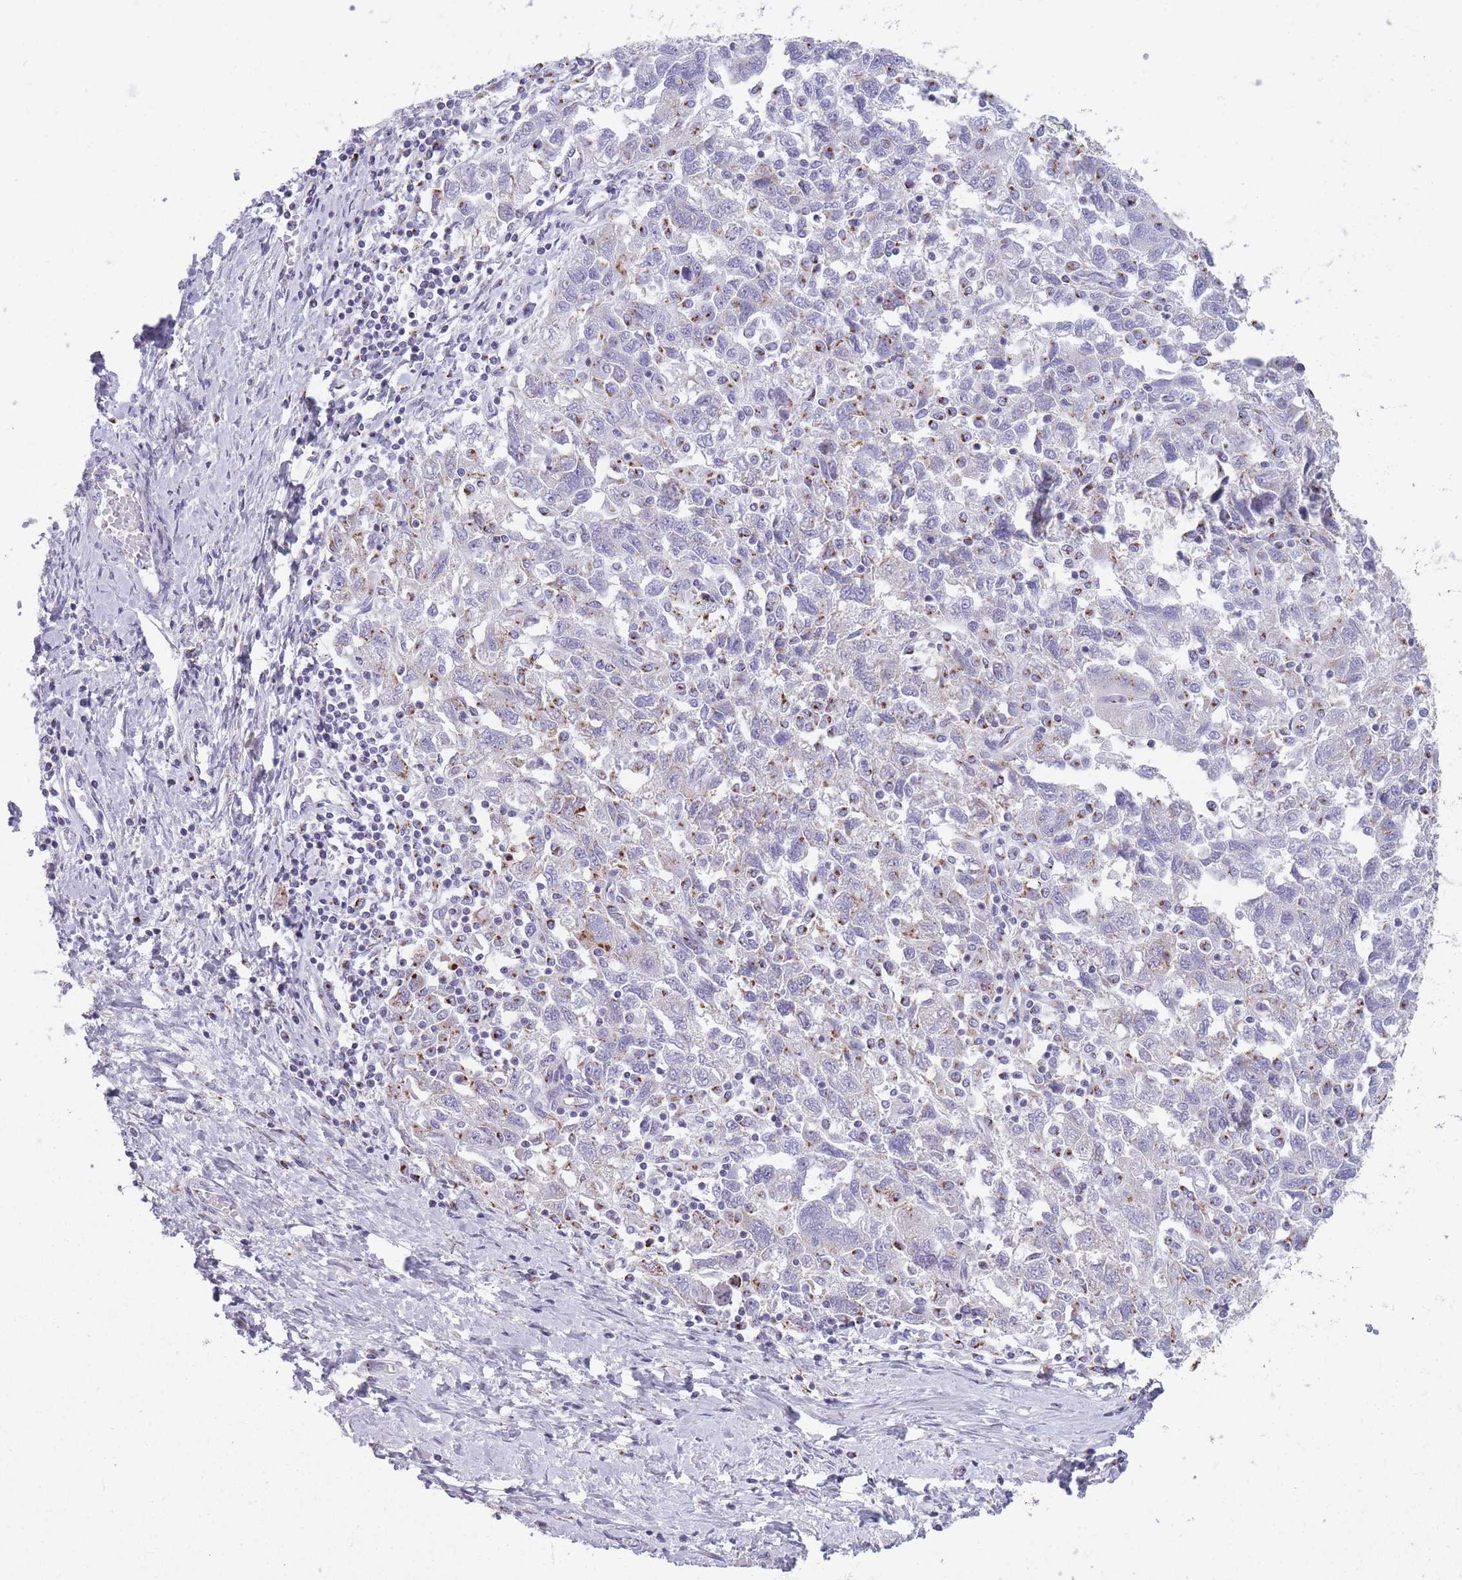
{"staining": {"intensity": "moderate", "quantity": "25%-75%", "location": "cytoplasmic/membranous"}, "tissue": "ovarian cancer", "cell_type": "Tumor cells", "image_type": "cancer", "snomed": [{"axis": "morphology", "description": "Carcinoma, NOS"}, {"axis": "morphology", "description": "Cystadenocarcinoma, serous, NOS"}, {"axis": "topography", "description": "Ovary"}], "caption": "This photomicrograph exhibits immunohistochemistry (IHC) staining of ovarian serous cystadenocarcinoma, with medium moderate cytoplasmic/membranous expression in about 25%-75% of tumor cells.", "gene": "B4GALT2", "patient": {"sex": "female", "age": 69}}